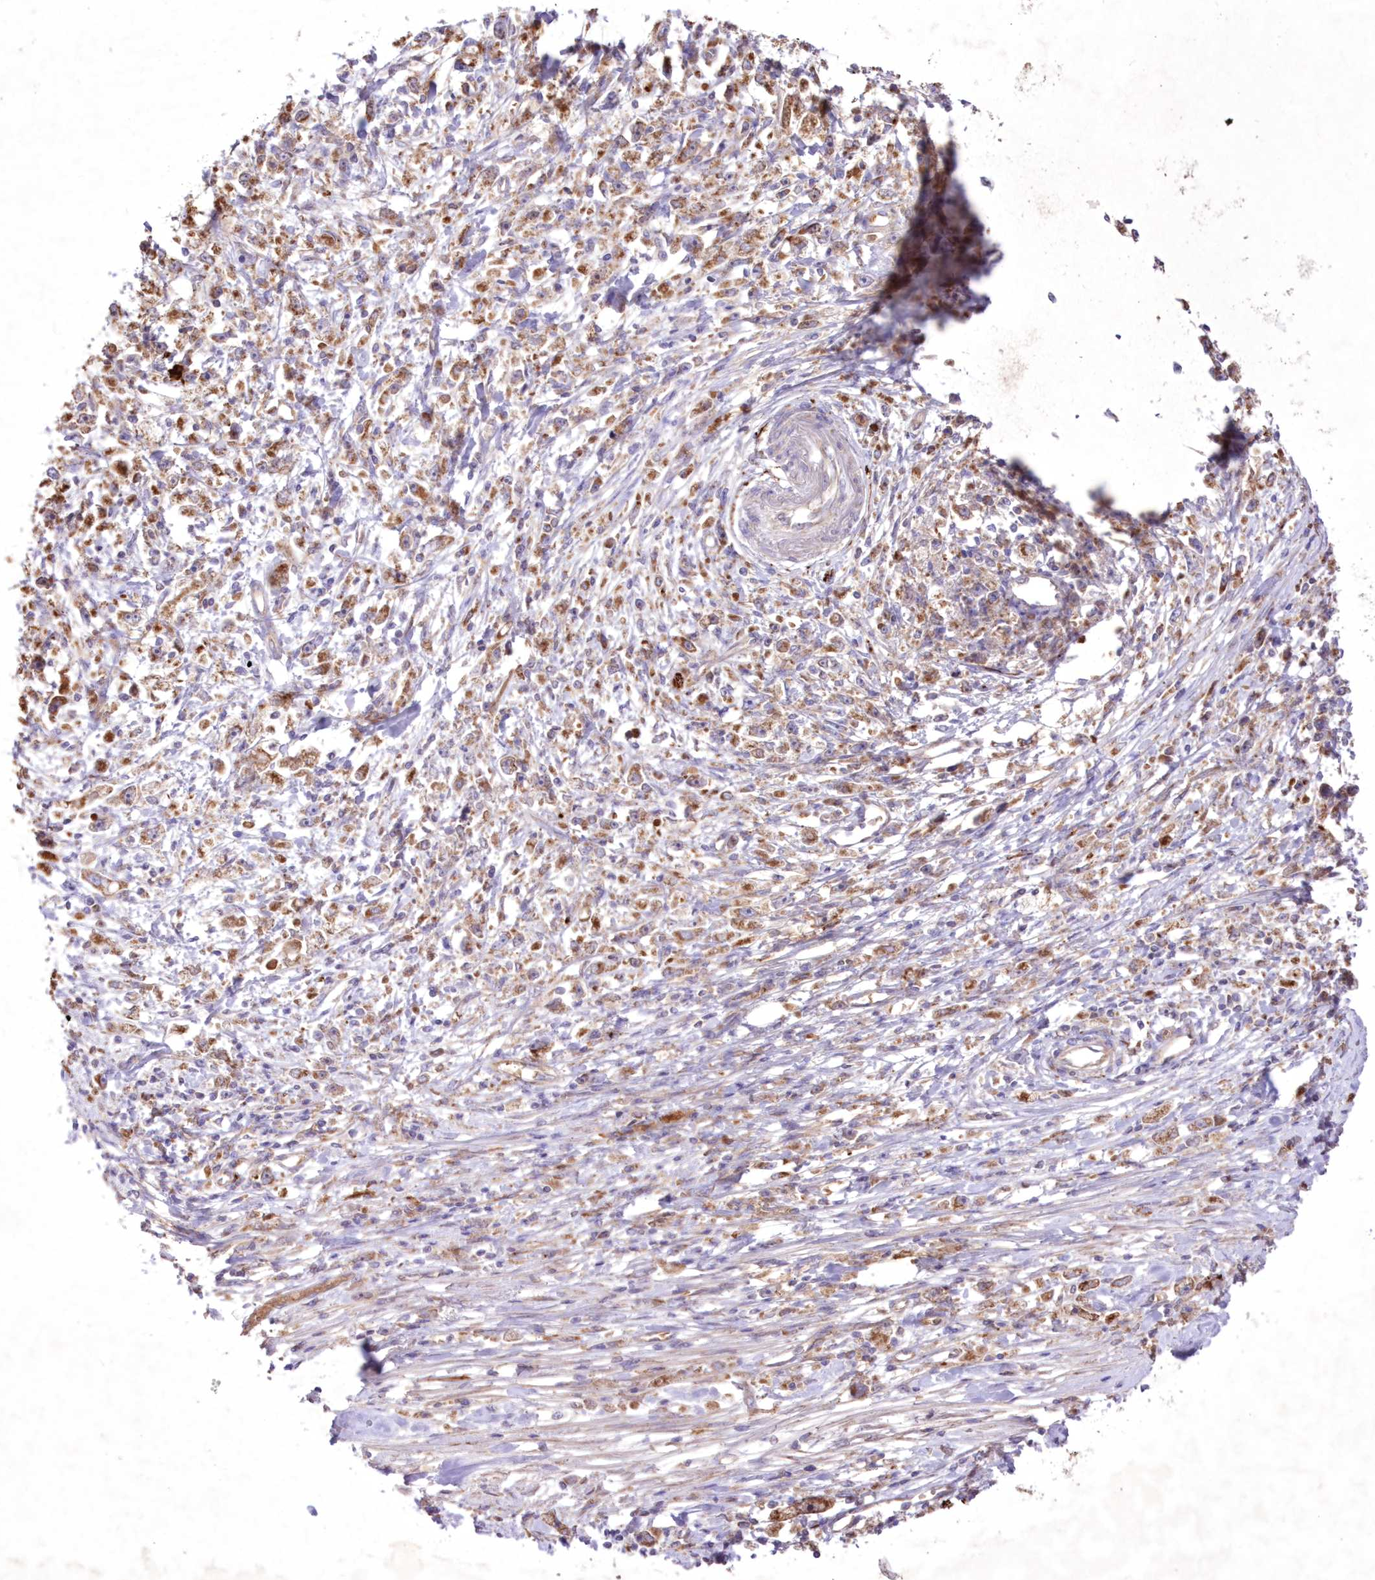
{"staining": {"intensity": "moderate", "quantity": ">75%", "location": "cytoplasmic/membranous"}, "tissue": "stomach cancer", "cell_type": "Tumor cells", "image_type": "cancer", "snomed": [{"axis": "morphology", "description": "Adenocarcinoma, NOS"}, {"axis": "topography", "description": "Stomach"}], "caption": "The histopathology image reveals a brown stain indicating the presence of a protein in the cytoplasmic/membranous of tumor cells in stomach adenocarcinoma.", "gene": "FCHO2", "patient": {"sex": "female", "age": 59}}